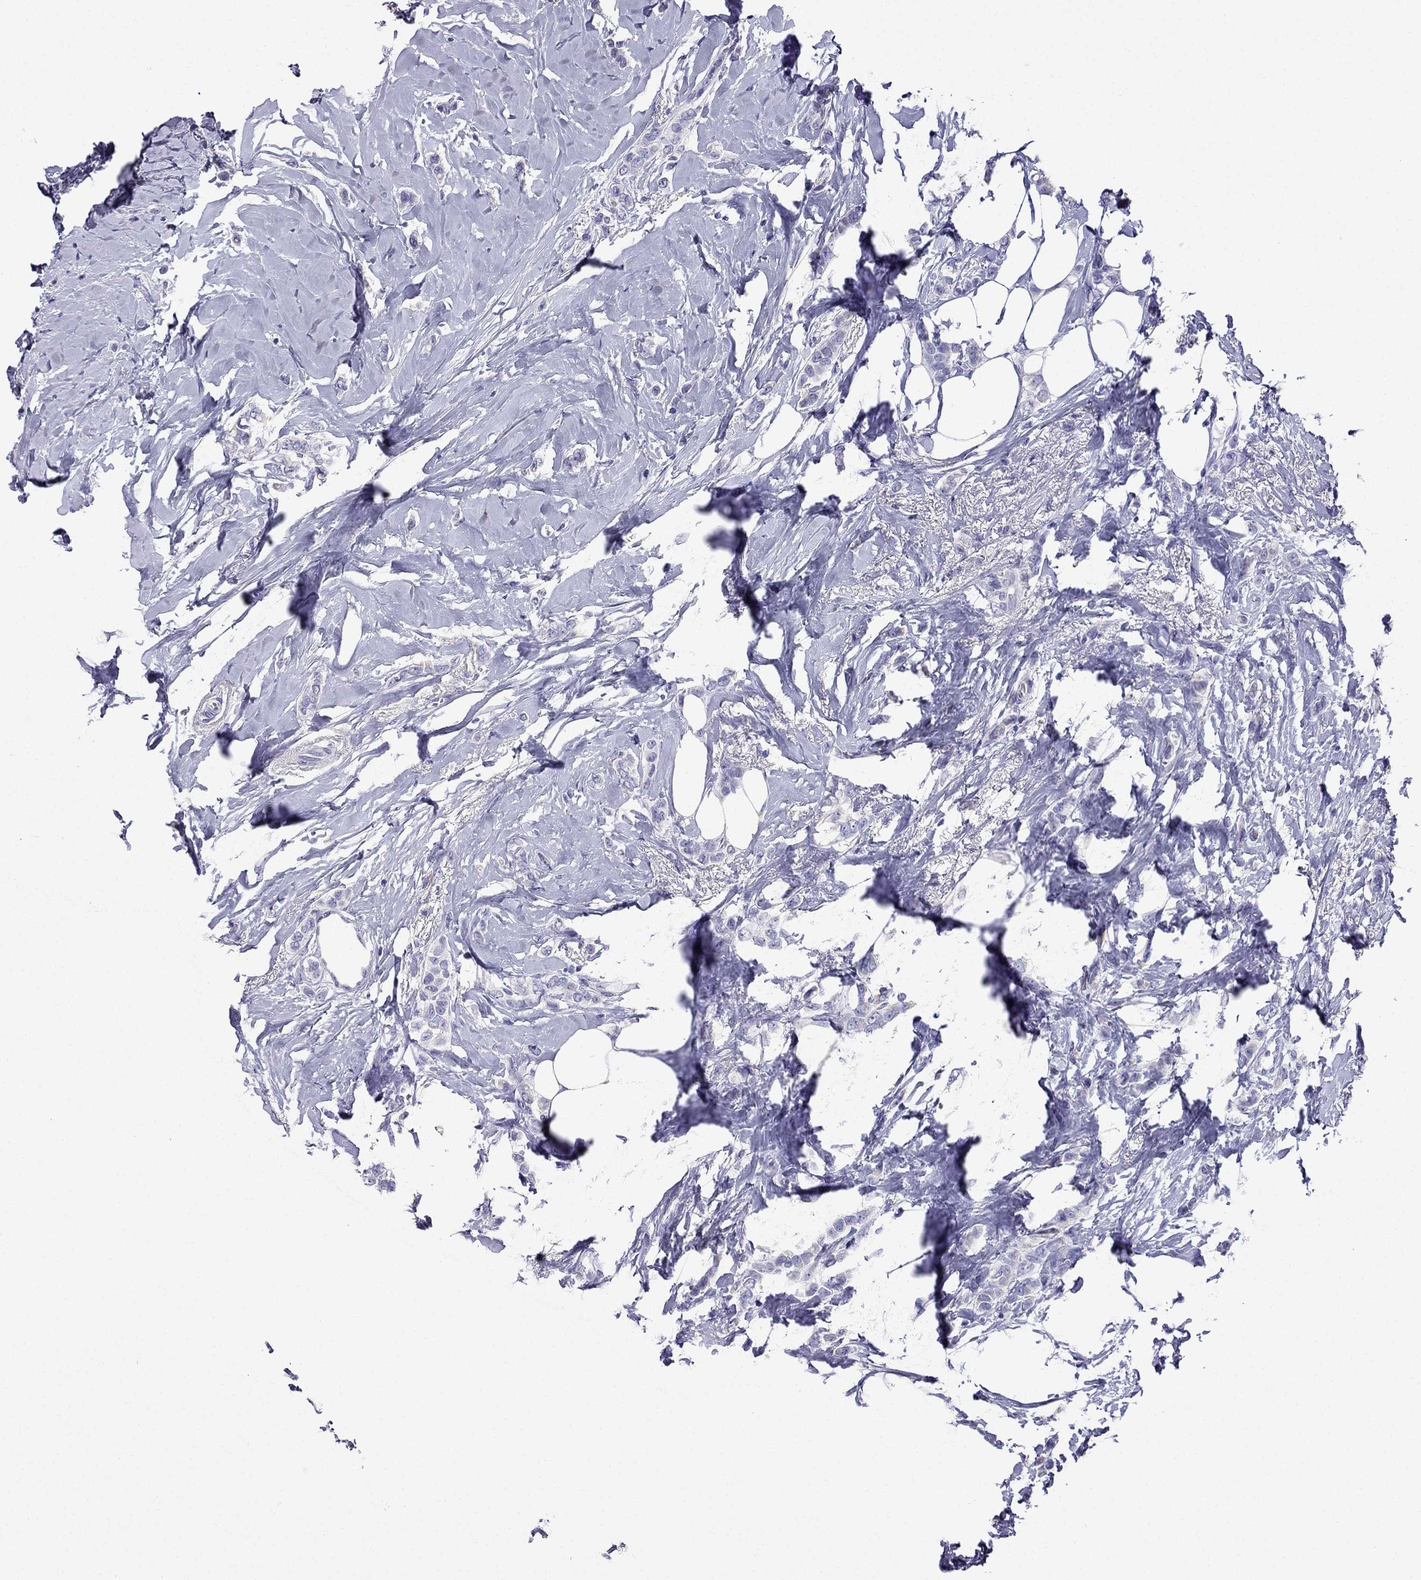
{"staining": {"intensity": "negative", "quantity": "none", "location": "none"}, "tissue": "breast cancer", "cell_type": "Tumor cells", "image_type": "cancer", "snomed": [{"axis": "morphology", "description": "Lobular carcinoma"}, {"axis": "topography", "description": "Breast"}], "caption": "Immunohistochemistry (IHC) micrograph of neoplastic tissue: breast lobular carcinoma stained with DAB (3,3'-diaminobenzidine) shows no significant protein staining in tumor cells.", "gene": "KIF5A", "patient": {"sex": "female", "age": 66}}